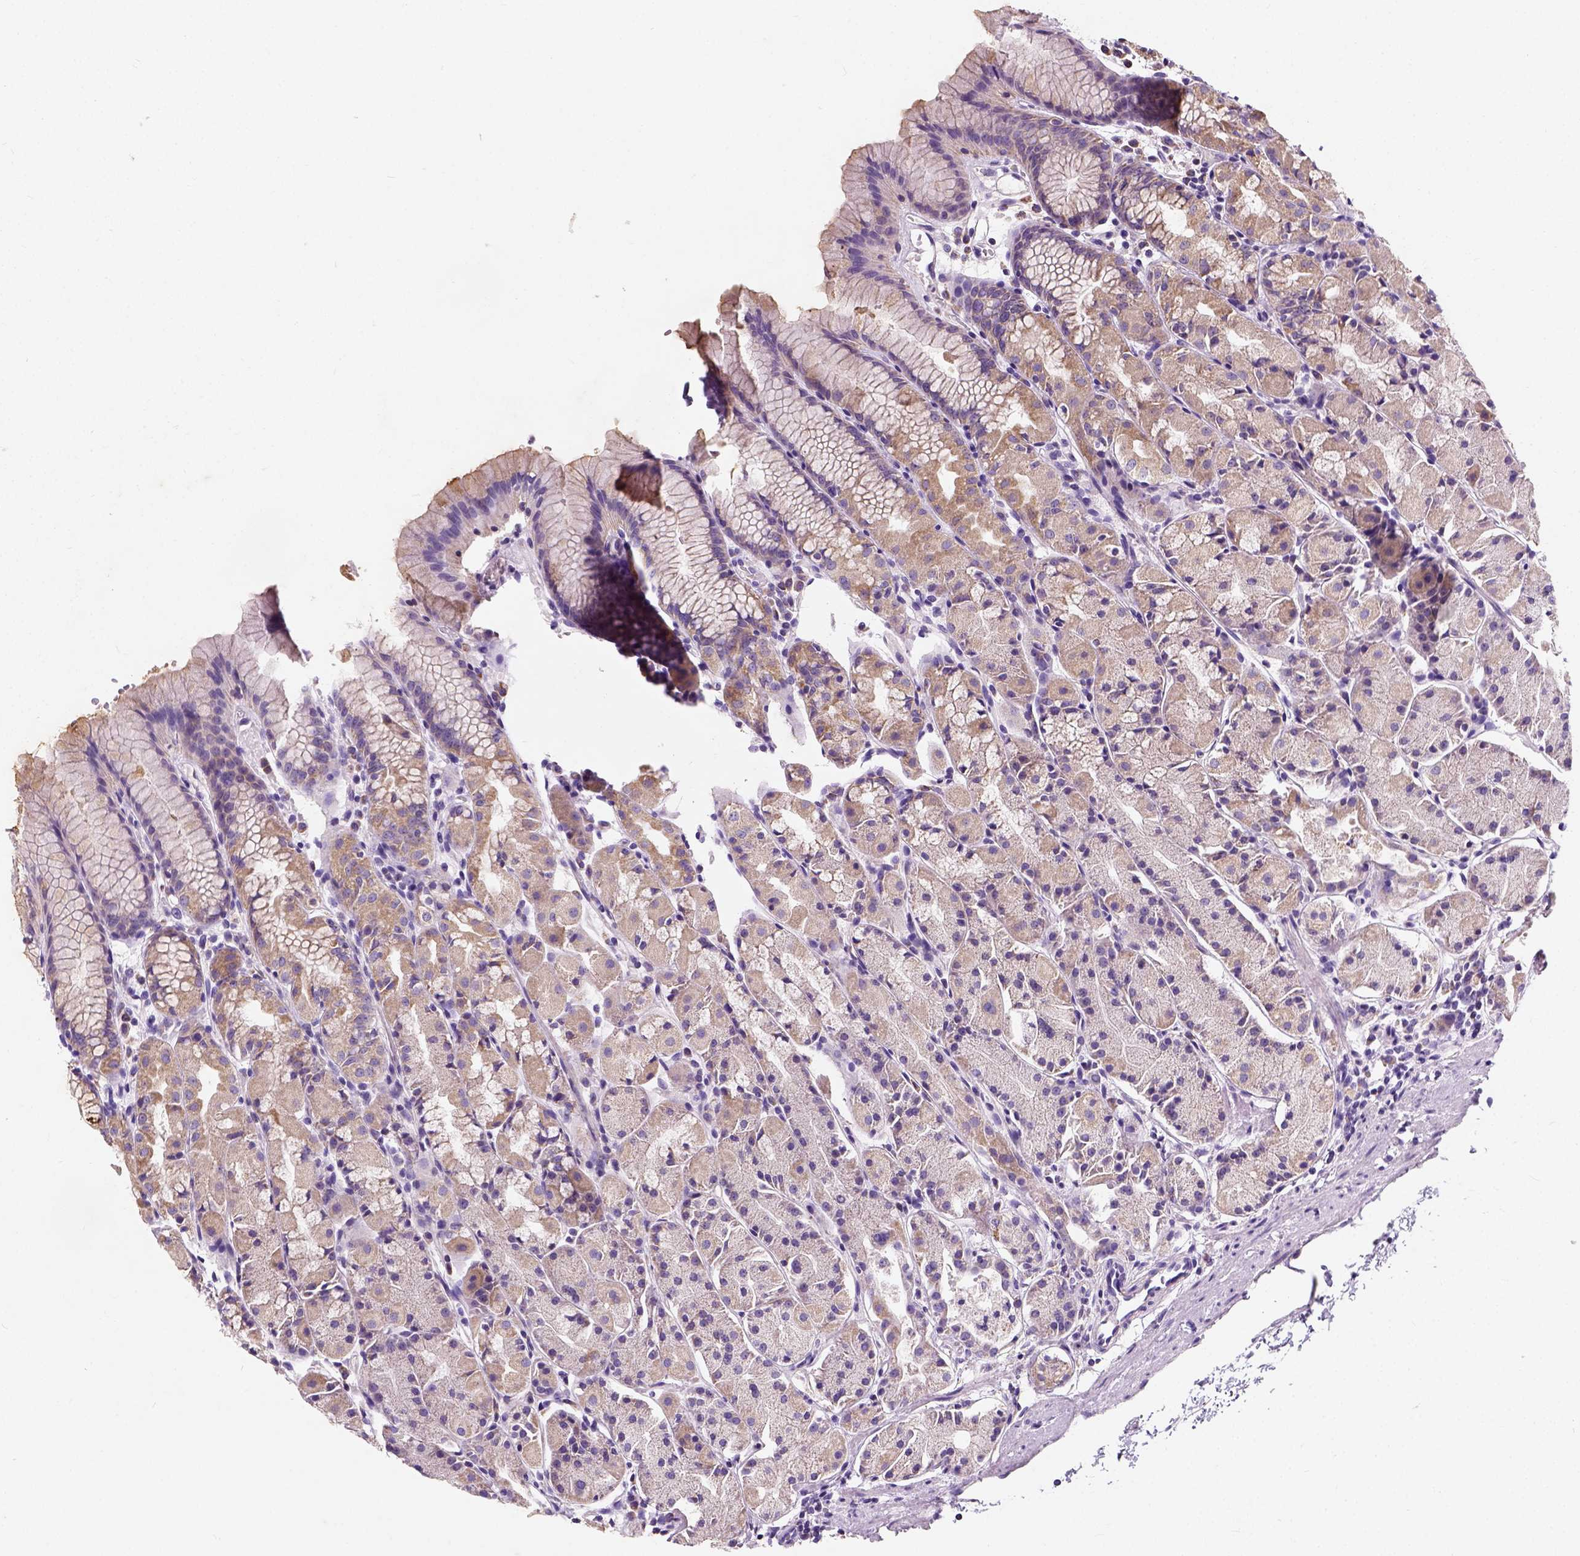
{"staining": {"intensity": "weak", "quantity": ">75%", "location": "cytoplasmic/membranous"}, "tissue": "stomach", "cell_type": "Glandular cells", "image_type": "normal", "snomed": [{"axis": "morphology", "description": "Normal tissue, NOS"}, {"axis": "topography", "description": "Stomach, upper"}], "caption": "This micrograph shows immunohistochemistry (IHC) staining of normal stomach, with low weak cytoplasmic/membranous staining in about >75% of glandular cells.", "gene": "CHODL", "patient": {"sex": "male", "age": 47}}